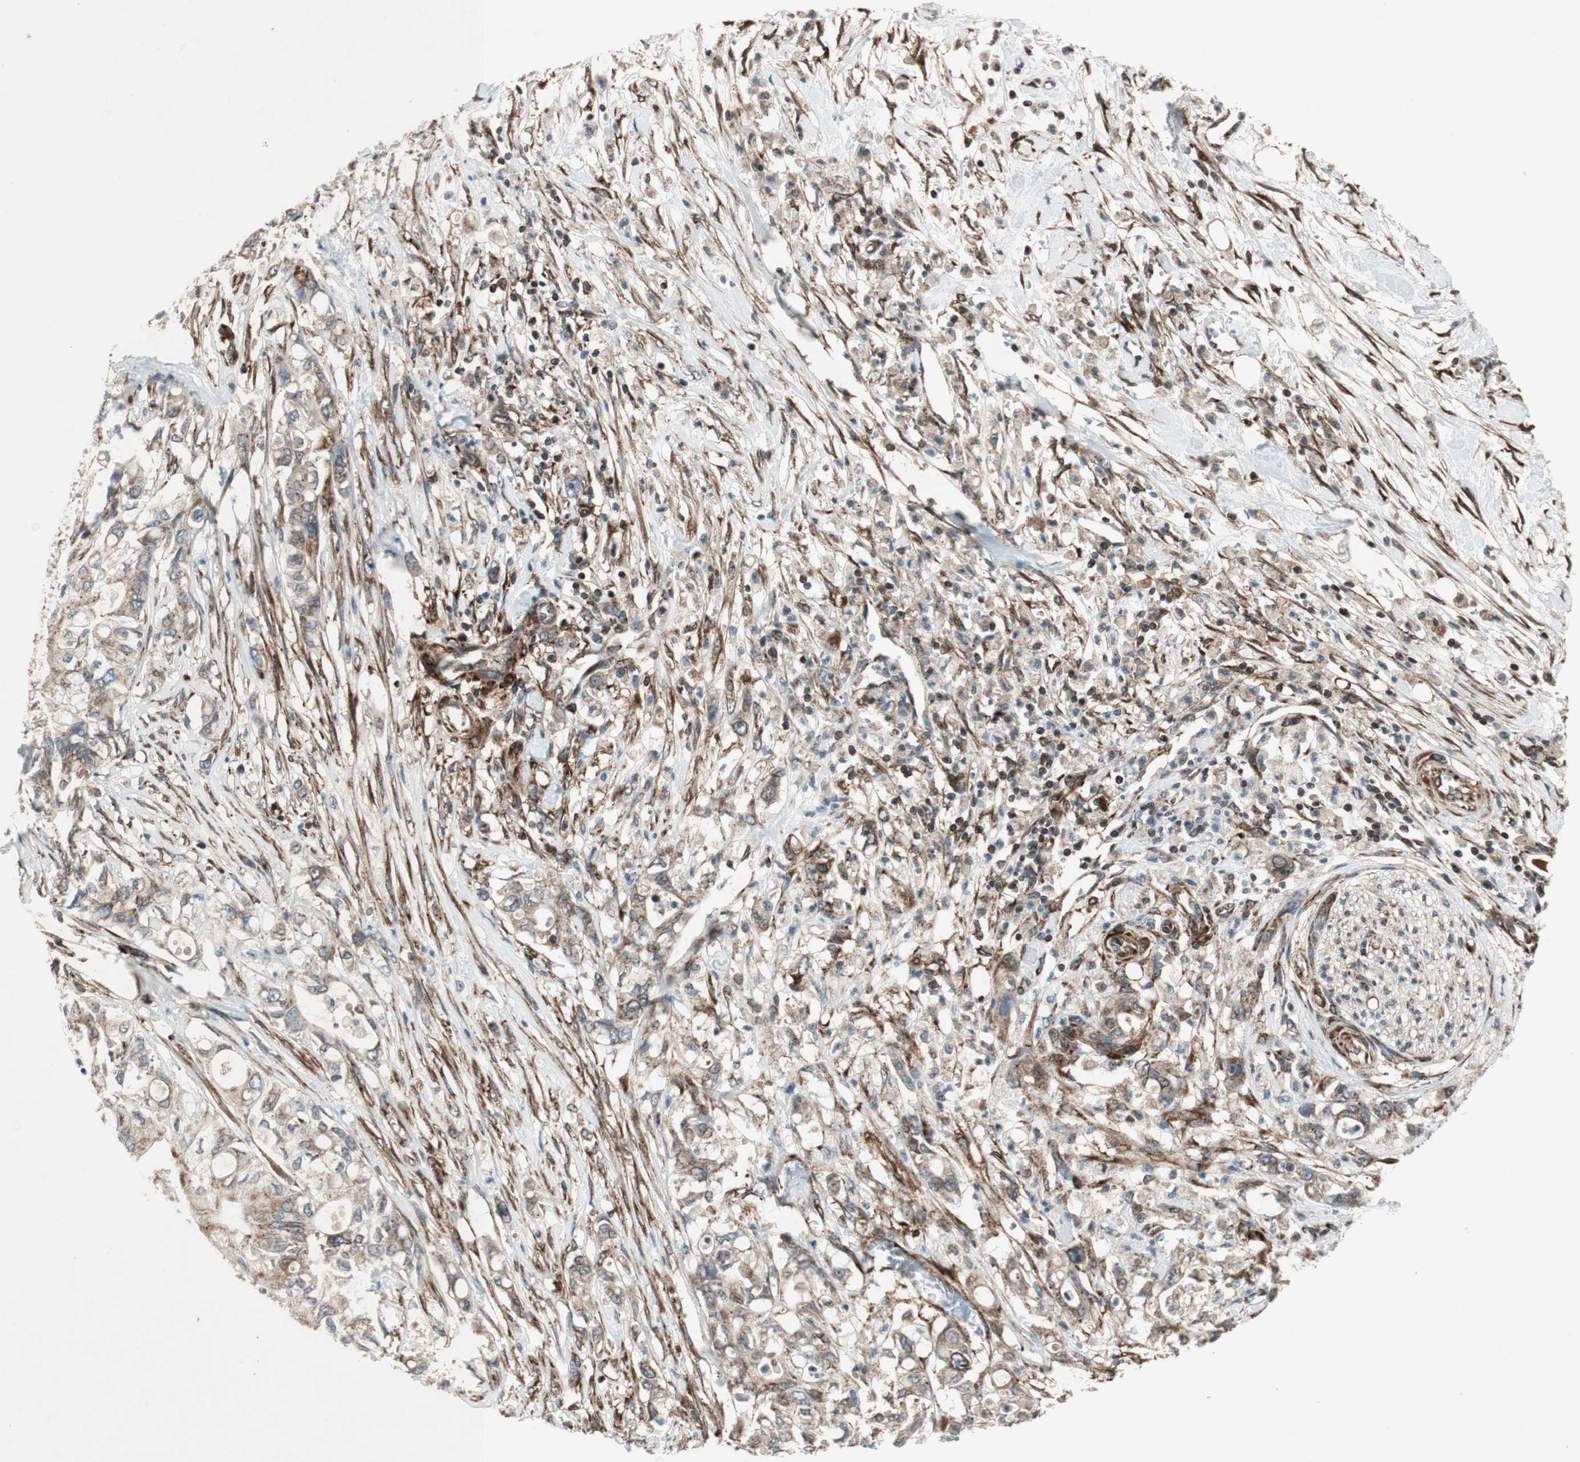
{"staining": {"intensity": "moderate", "quantity": "25%-75%", "location": "cytoplasmic/membranous"}, "tissue": "pancreatic cancer", "cell_type": "Tumor cells", "image_type": "cancer", "snomed": [{"axis": "morphology", "description": "Adenocarcinoma, NOS"}, {"axis": "topography", "description": "Pancreas"}], "caption": "Moderate cytoplasmic/membranous protein positivity is present in approximately 25%-75% of tumor cells in adenocarcinoma (pancreatic).", "gene": "NUP62", "patient": {"sex": "male", "age": 79}}